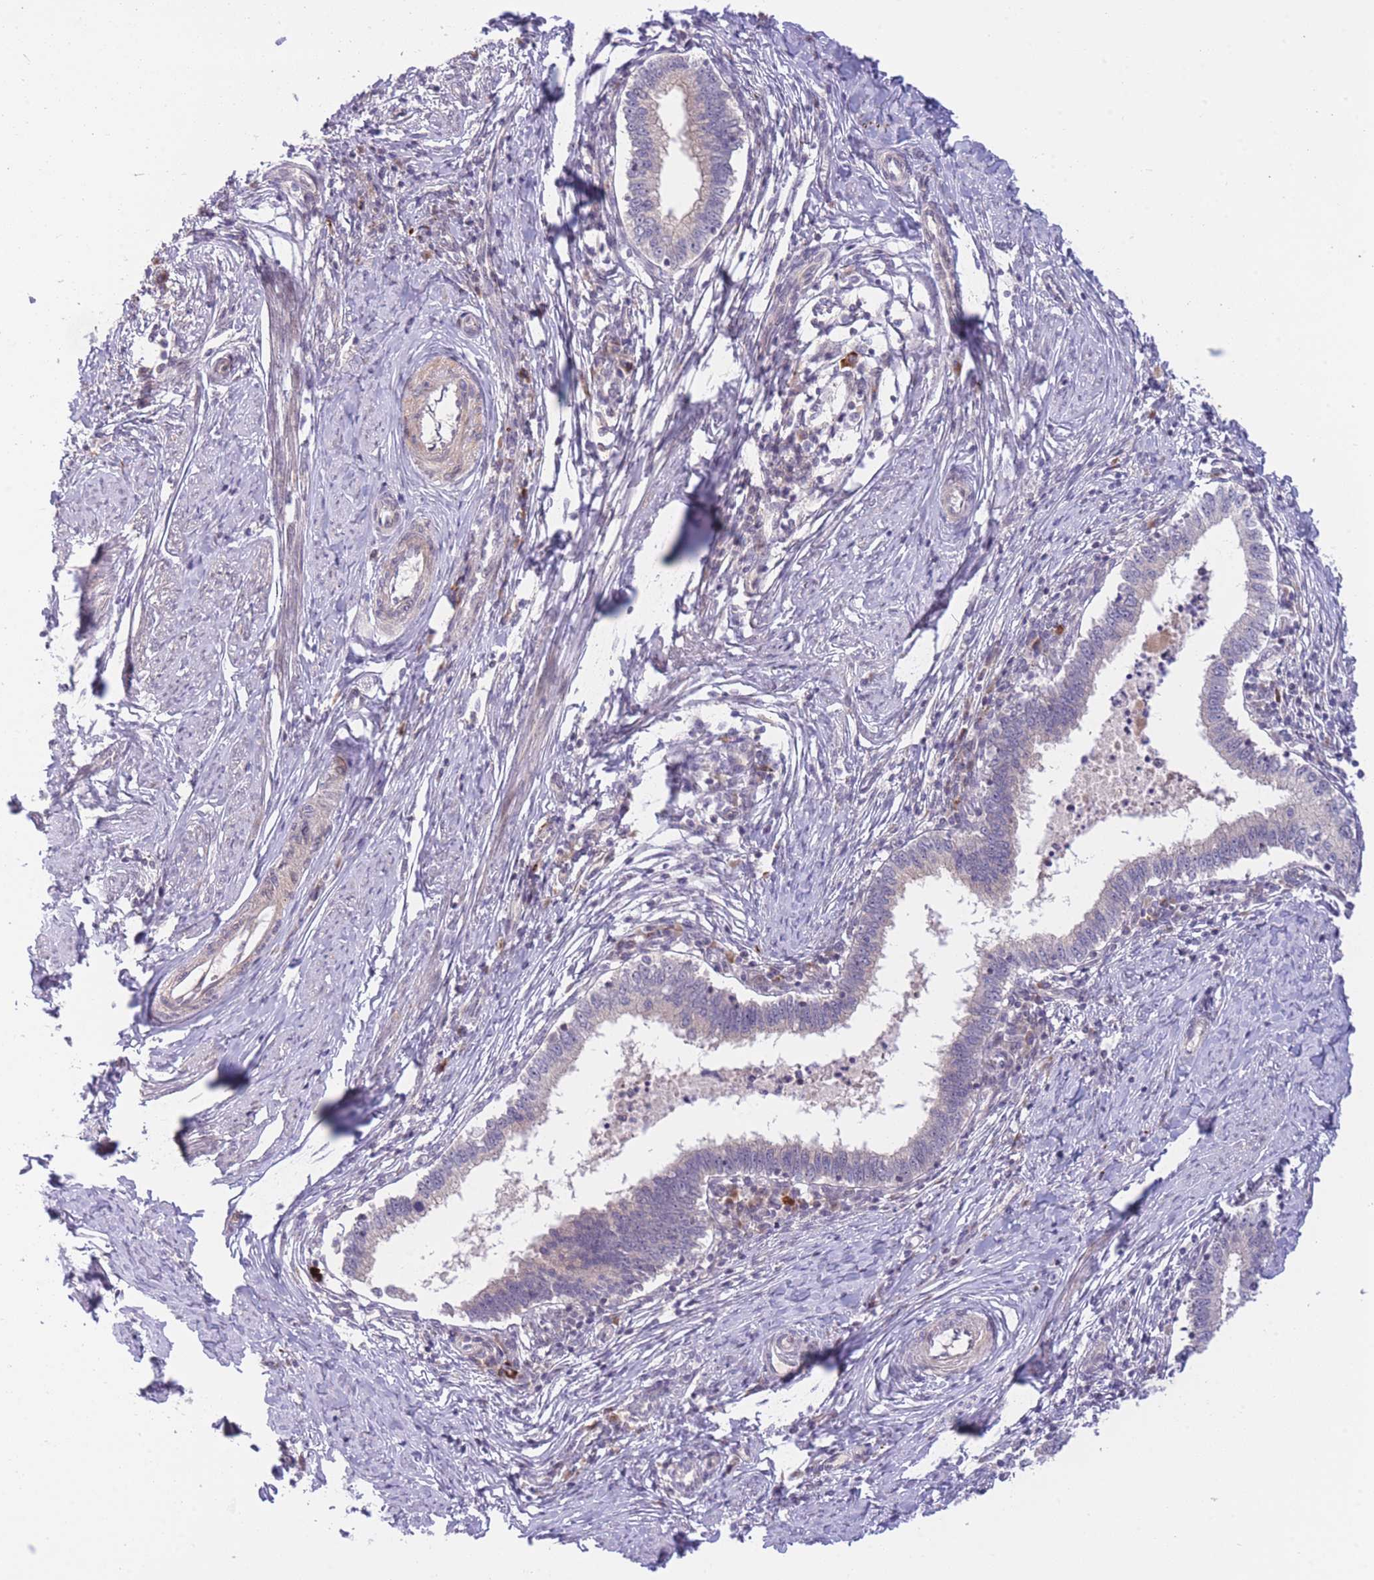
{"staining": {"intensity": "negative", "quantity": "none", "location": "none"}, "tissue": "cervical cancer", "cell_type": "Tumor cells", "image_type": "cancer", "snomed": [{"axis": "morphology", "description": "Adenocarcinoma, NOS"}, {"axis": "topography", "description": "Cervix"}], "caption": "An image of cervical adenocarcinoma stained for a protein exhibits no brown staining in tumor cells. (Stains: DAB (3,3'-diaminobenzidine) immunohistochemistry with hematoxylin counter stain, Microscopy: brightfield microscopy at high magnification).", "gene": "CDC25B", "patient": {"sex": "female", "age": 36}}